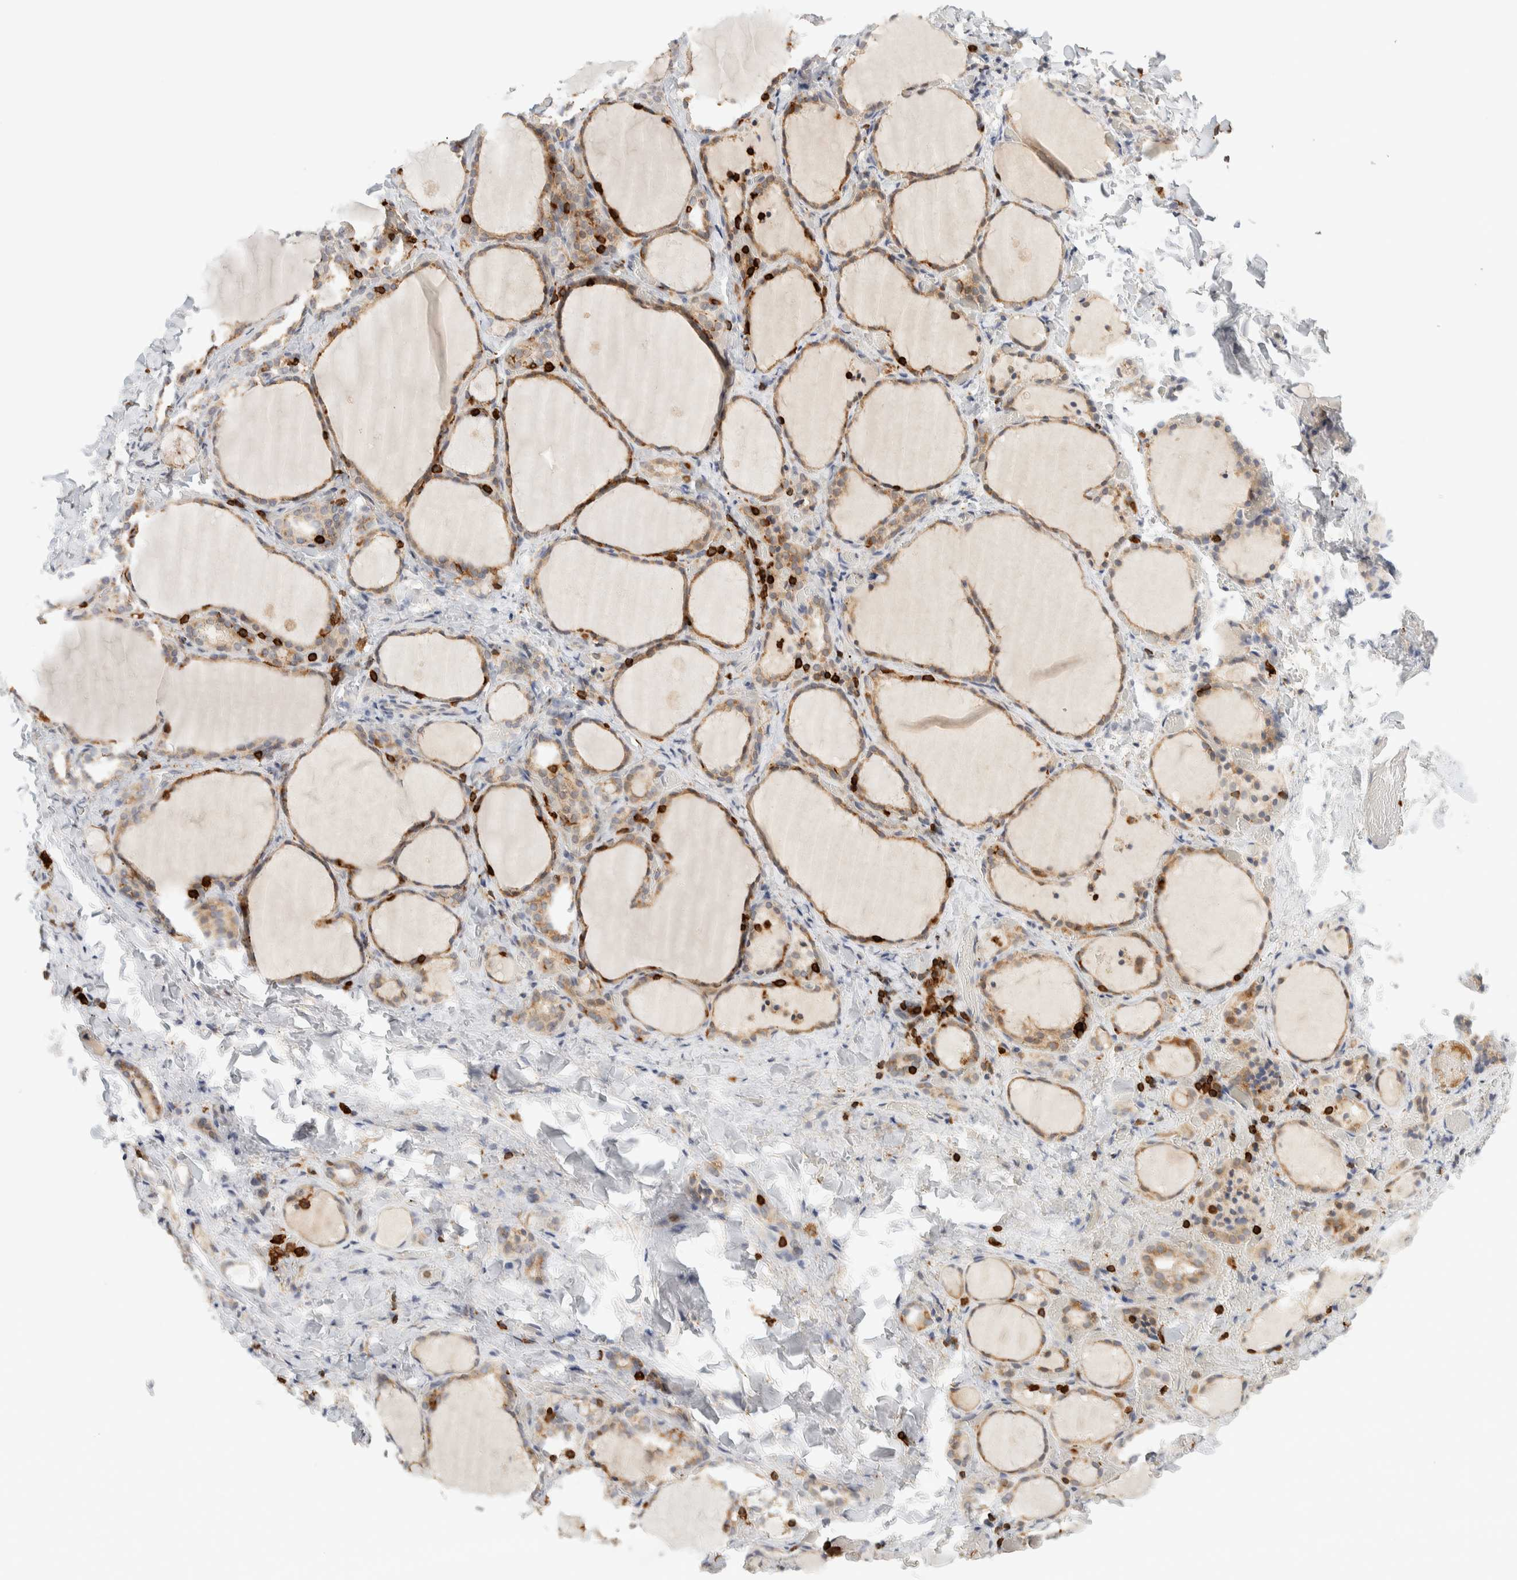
{"staining": {"intensity": "moderate", "quantity": ">75%", "location": "cytoplasmic/membranous"}, "tissue": "thyroid gland", "cell_type": "Glandular cells", "image_type": "normal", "snomed": [{"axis": "morphology", "description": "Normal tissue, NOS"}, {"axis": "morphology", "description": "Papillary adenocarcinoma, NOS"}, {"axis": "topography", "description": "Thyroid gland"}], "caption": "There is medium levels of moderate cytoplasmic/membranous positivity in glandular cells of unremarkable thyroid gland, as demonstrated by immunohistochemical staining (brown color).", "gene": "RUNDC1", "patient": {"sex": "female", "age": 30}}